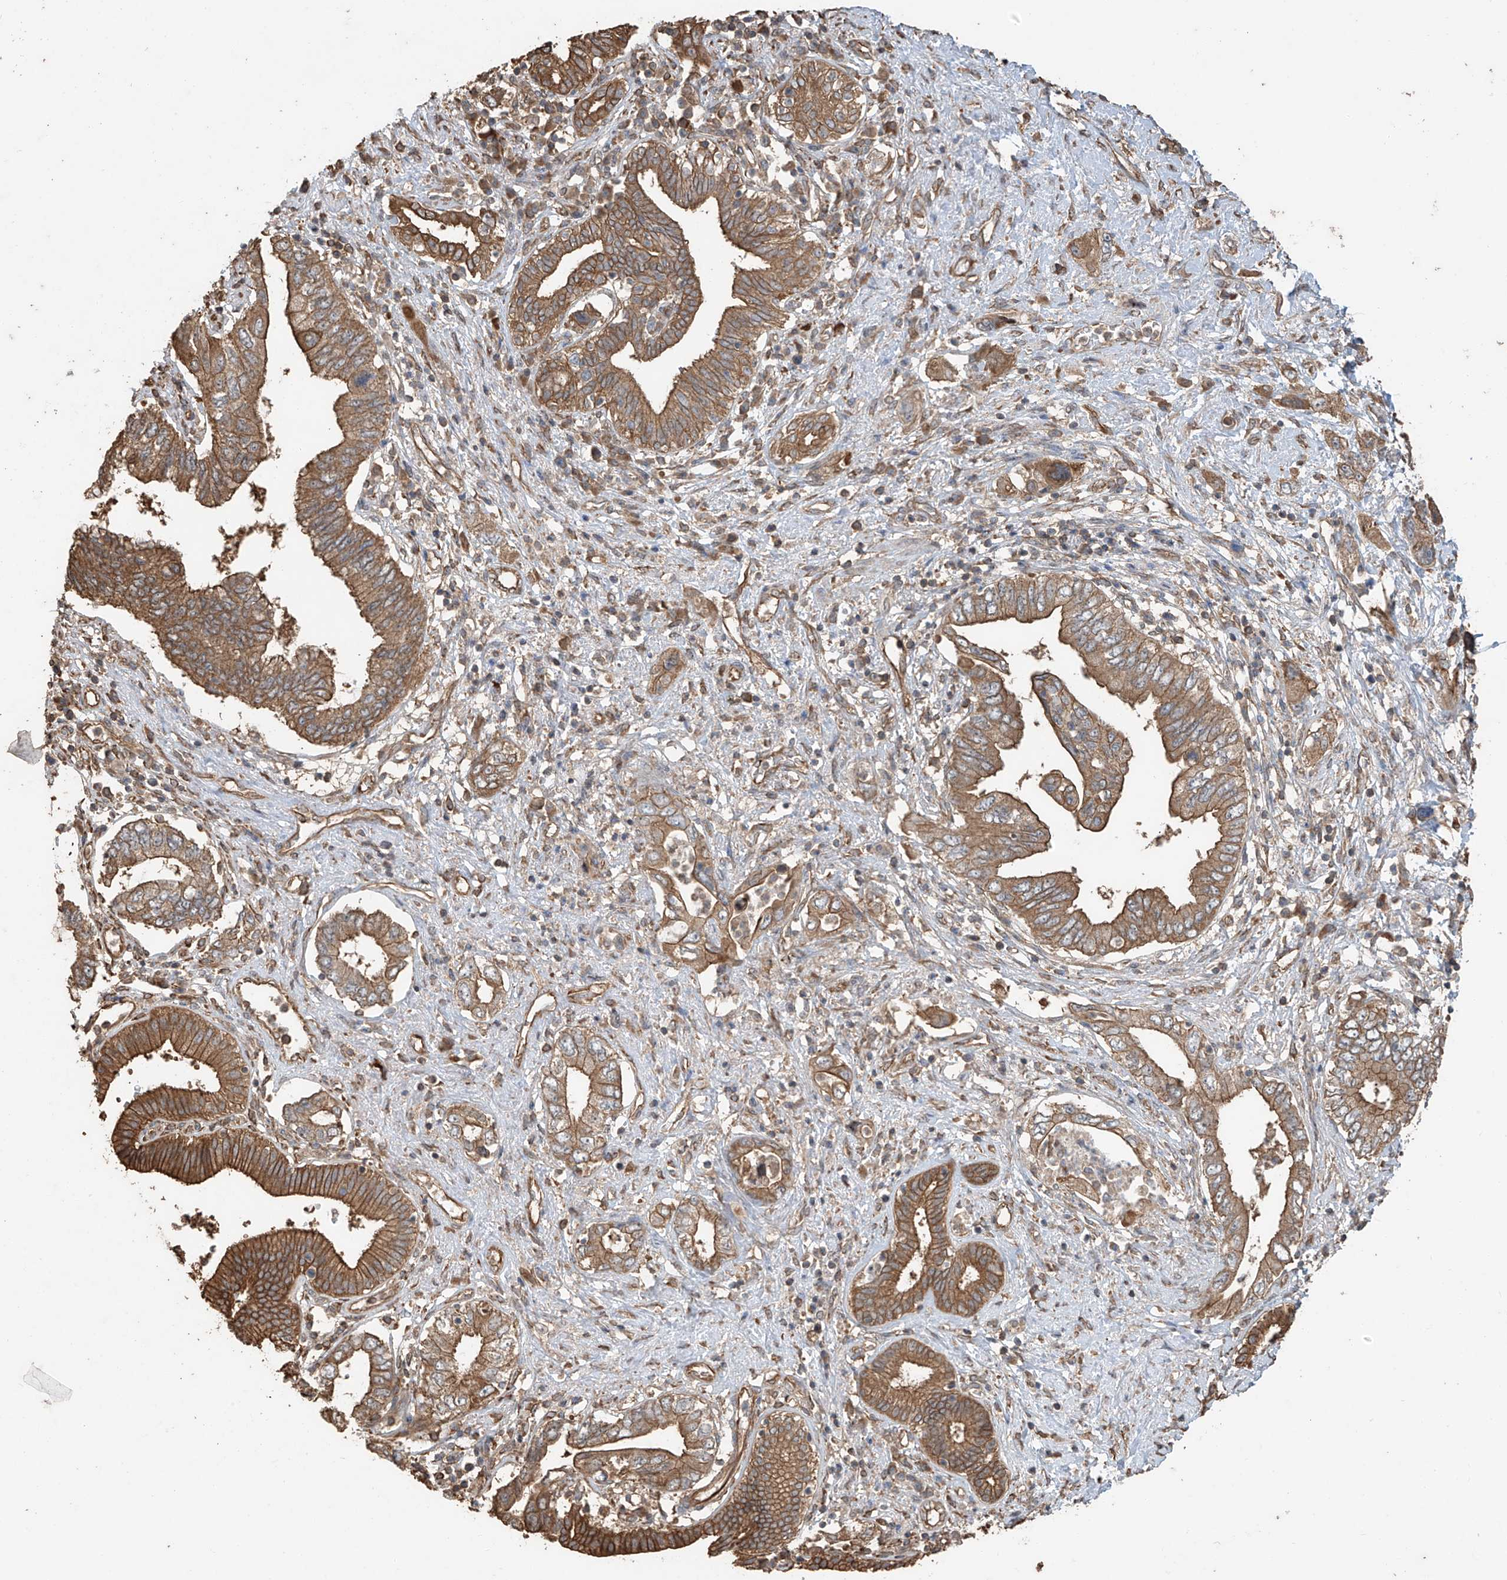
{"staining": {"intensity": "moderate", "quantity": ">75%", "location": "cytoplasmic/membranous"}, "tissue": "pancreatic cancer", "cell_type": "Tumor cells", "image_type": "cancer", "snomed": [{"axis": "morphology", "description": "Adenocarcinoma, NOS"}, {"axis": "topography", "description": "Pancreas"}], "caption": "Protein expression analysis of pancreatic cancer (adenocarcinoma) exhibits moderate cytoplasmic/membranous expression in about >75% of tumor cells.", "gene": "AGBL5", "patient": {"sex": "female", "age": 73}}